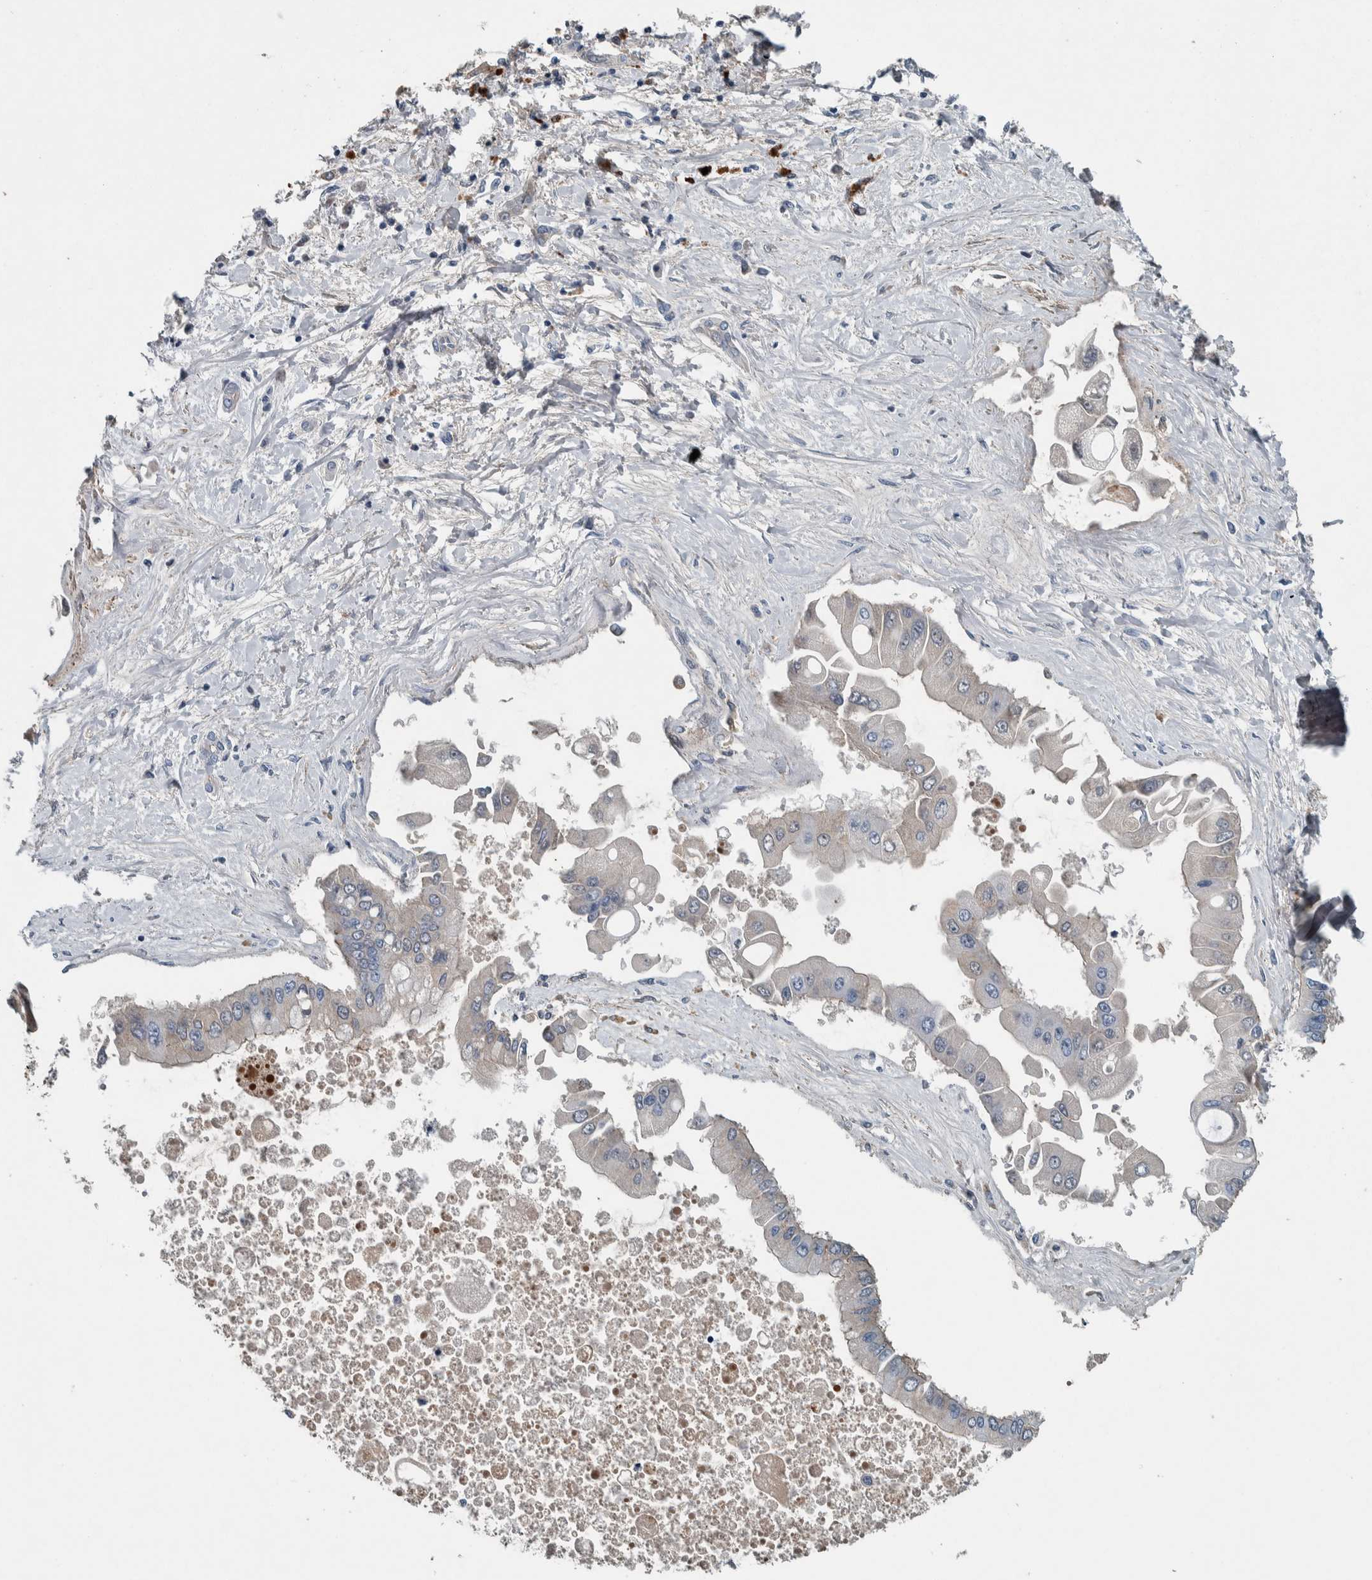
{"staining": {"intensity": "negative", "quantity": "none", "location": "none"}, "tissue": "liver cancer", "cell_type": "Tumor cells", "image_type": "cancer", "snomed": [{"axis": "morphology", "description": "Cholangiocarcinoma"}, {"axis": "topography", "description": "Liver"}], "caption": "This is an immunohistochemistry photomicrograph of cholangiocarcinoma (liver). There is no expression in tumor cells.", "gene": "SERPINC1", "patient": {"sex": "male", "age": 50}}